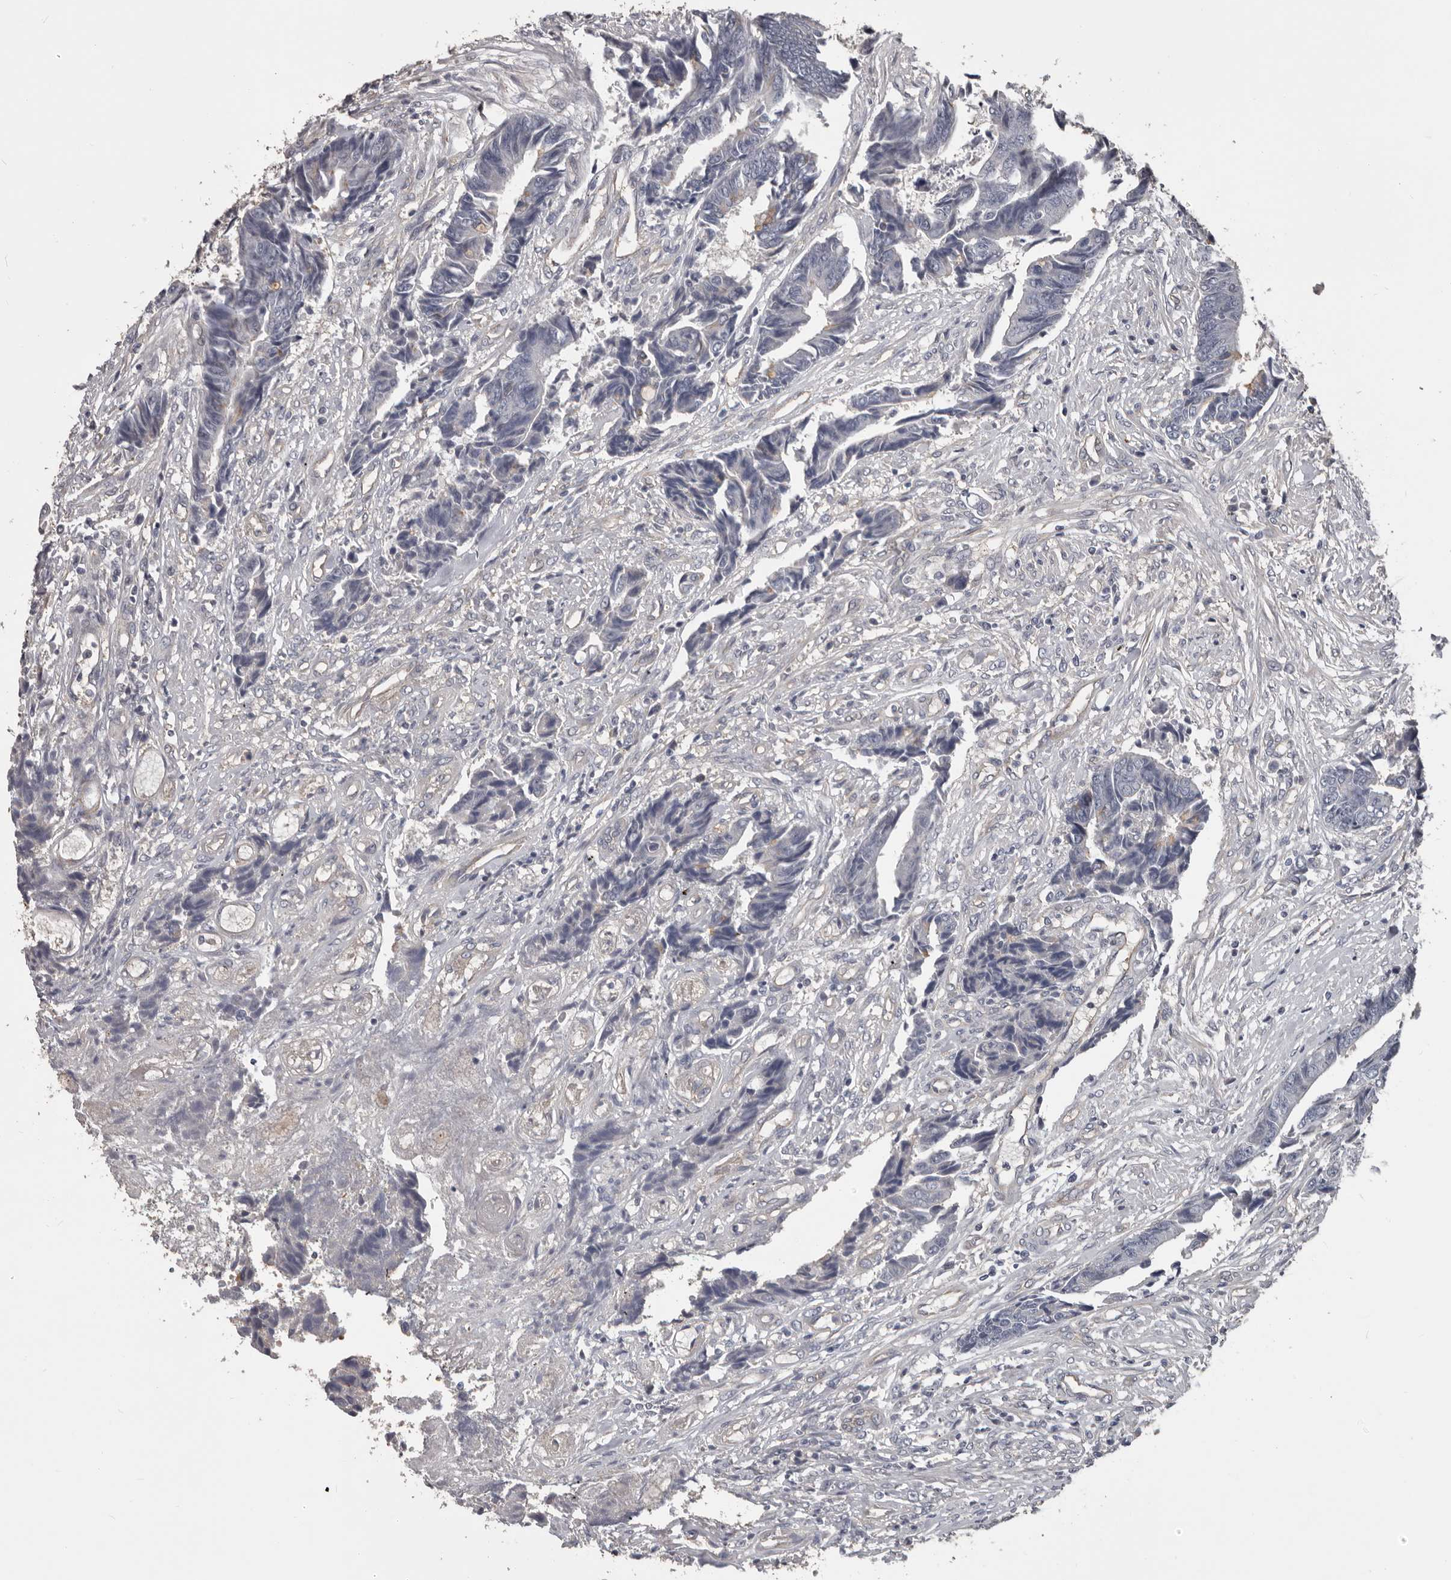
{"staining": {"intensity": "negative", "quantity": "none", "location": "none"}, "tissue": "colorectal cancer", "cell_type": "Tumor cells", "image_type": "cancer", "snomed": [{"axis": "morphology", "description": "Adenocarcinoma, NOS"}, {"axis": "topography", "description": "Rectum"}], "caption": "Tumor cells show no significant expression in colorectal adenocarcinoma.", "gene": "RNF217", "patient": {"sex": "male", "age": 84}}